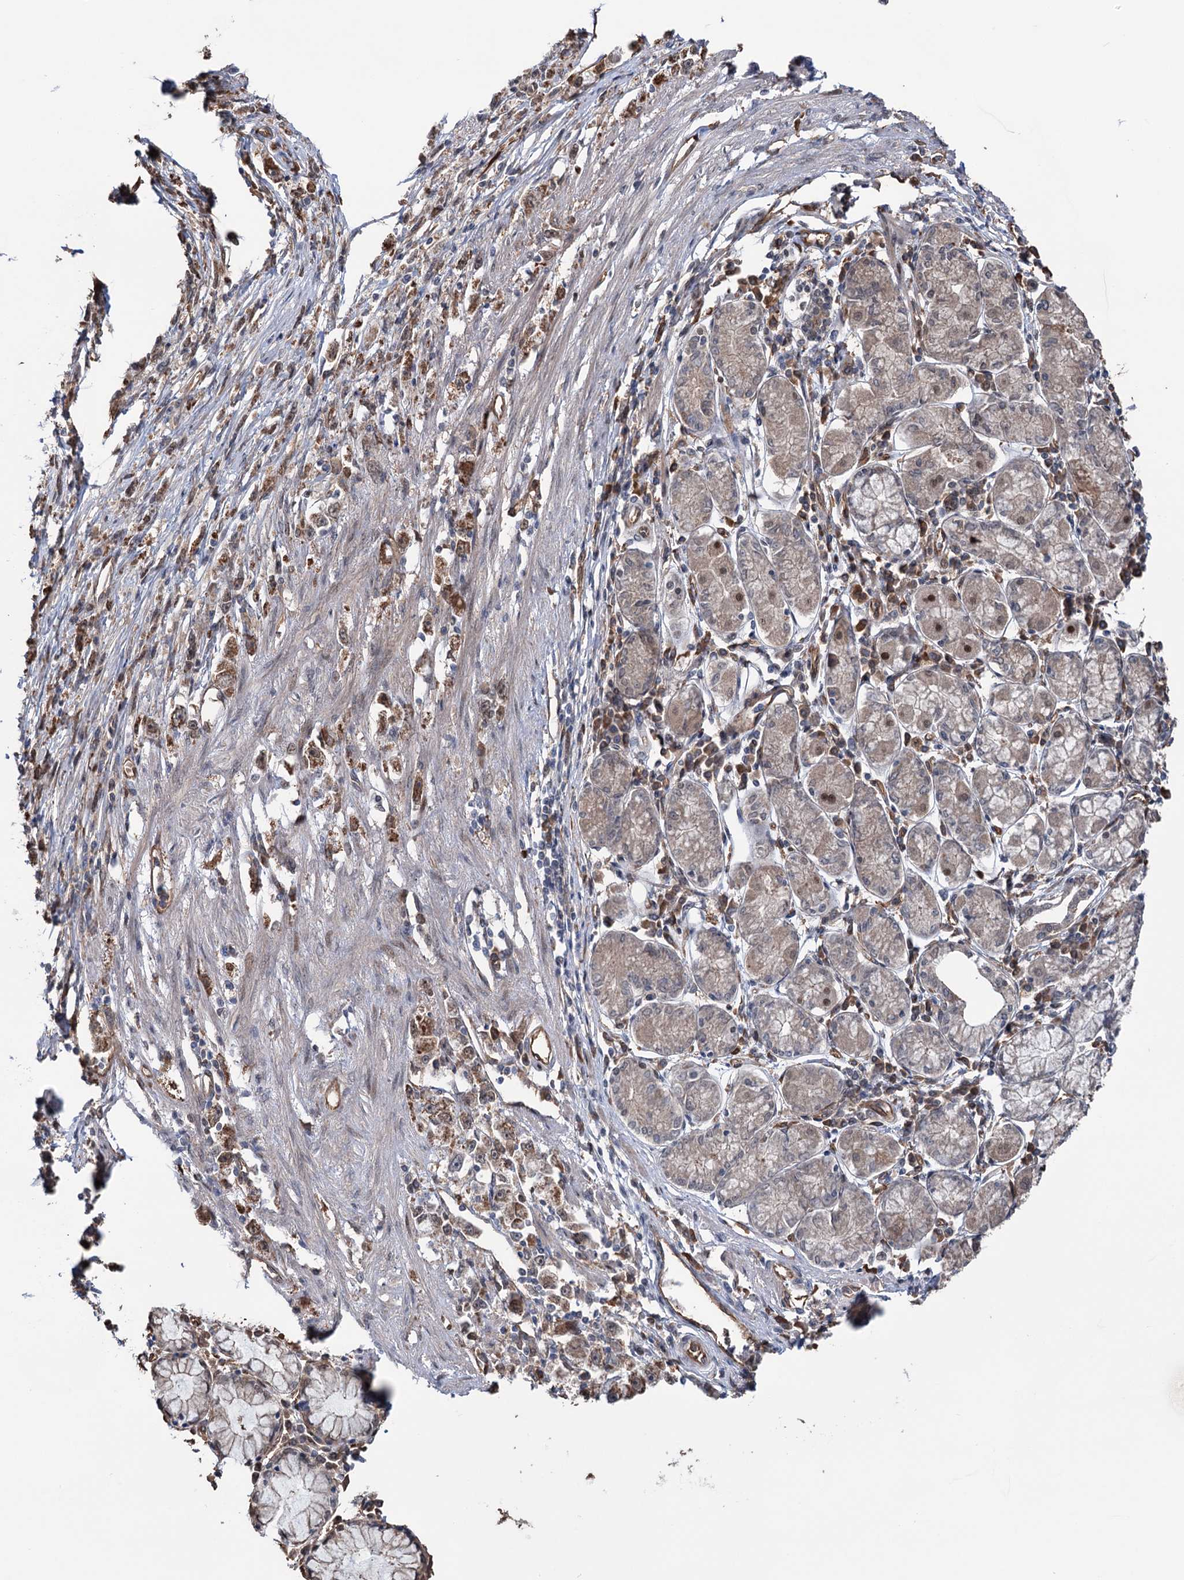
{"staining": {"intensity": "moderate", "quantity": ">75%", "location": "cytoplasmic/membranous"}, "tissue": "stomach cancer", "cell_type": "Tumor cells", "image_type": "cancer", "snomed": [{"axis": "morphology", "description": "Adenocarcinoma, NOS"}, {"axis": "topography", "description": "Stomach"}], "caption": "Moderate cytoplasmic/membranous positivity is present in about >75% of tumor cells in stomach adenocarcinoma.", "gene": "NCAPD2", "patient": {"sex": "female", "age": 59}}